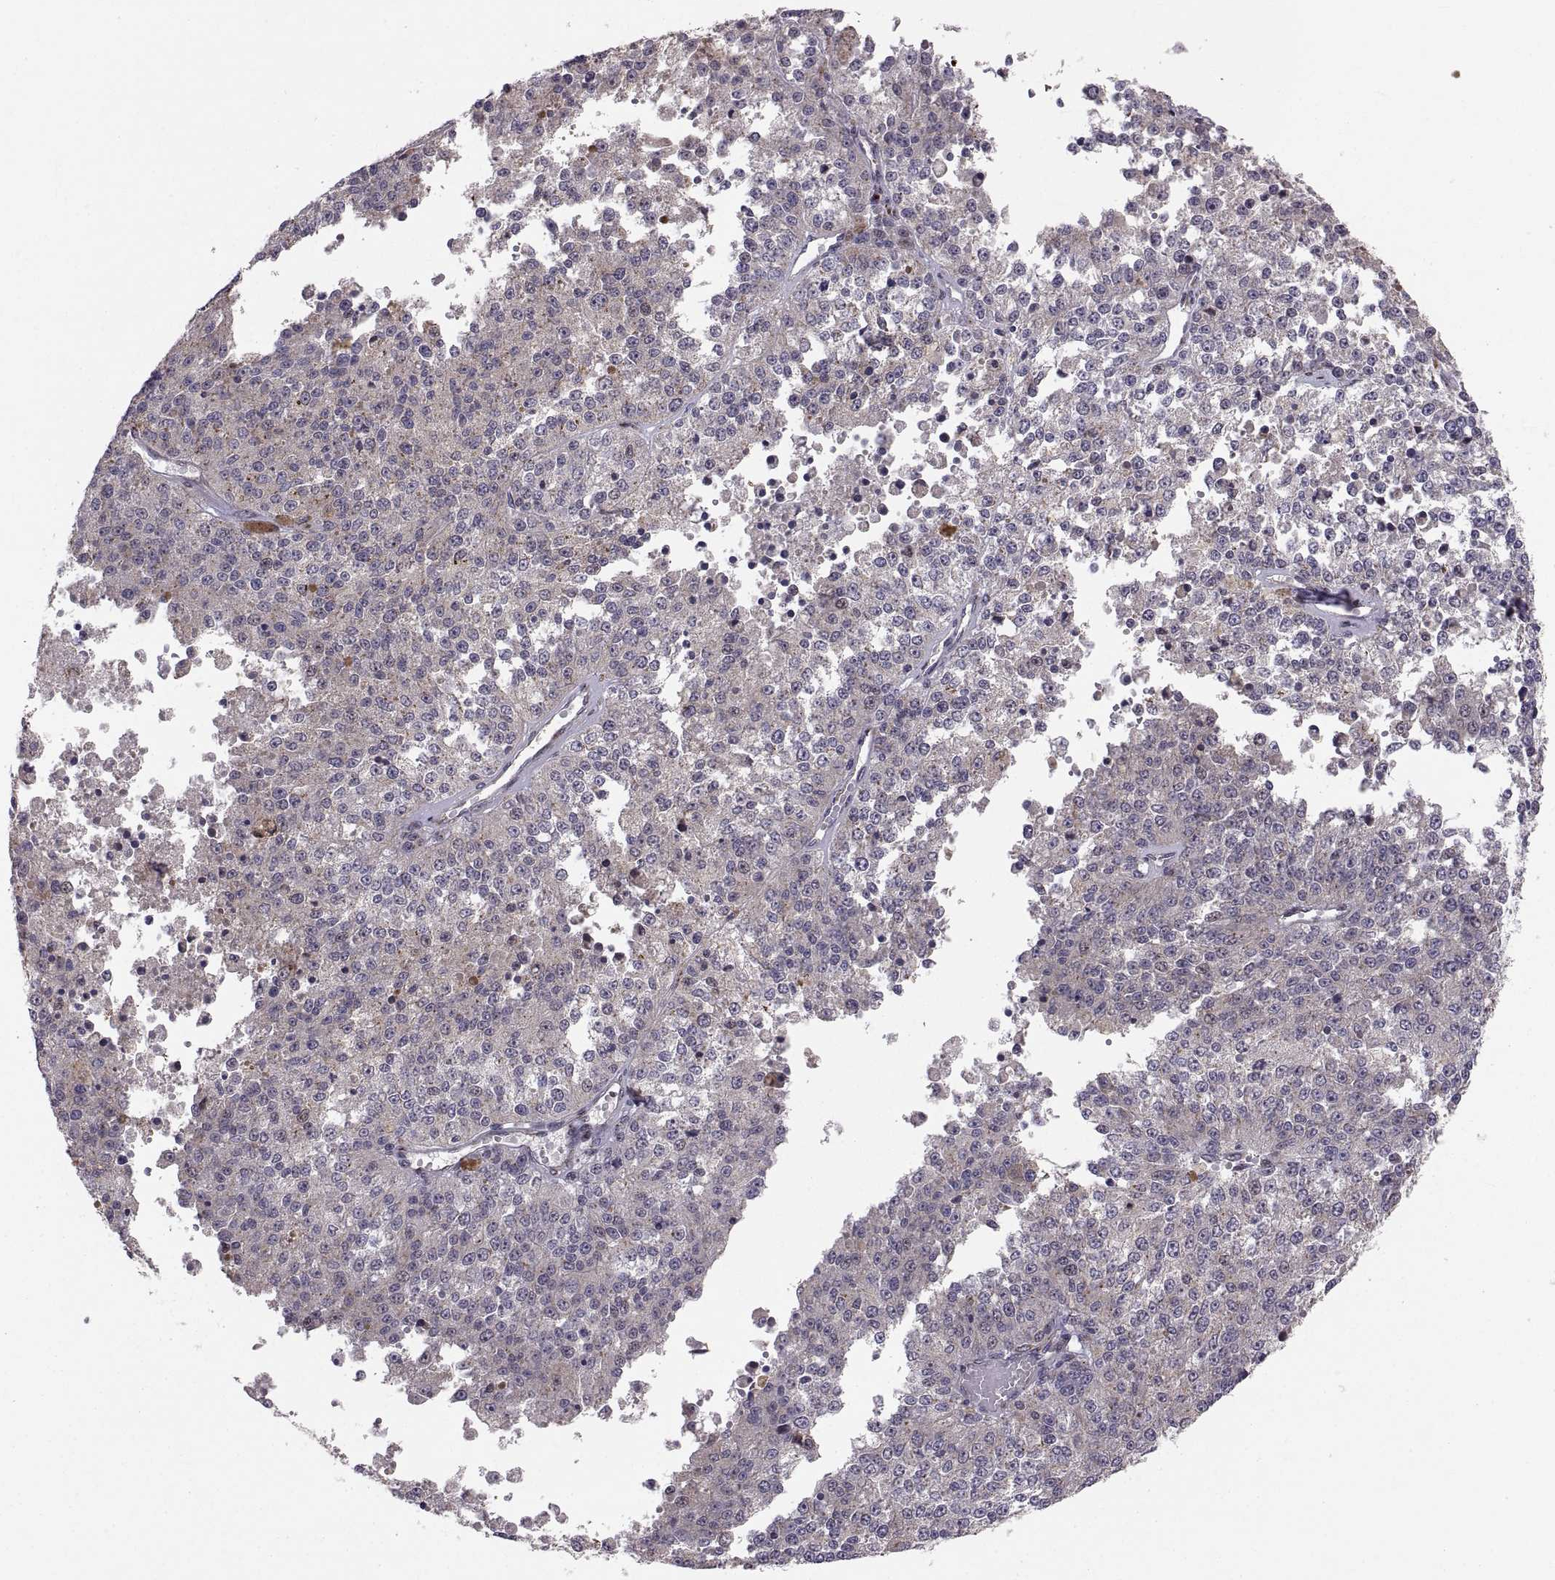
{"staining": {"intensity": "negative", "quantity": "none", "location": "none"}, "tissue": "melanoma", "cell_type": "Tumor cells", "image_type": "cancer", "snomed": [{"axis": "morphology", "description": "Malignant melanoma, Metastatic site"}, {"axis": "topography", "description": "Lymph node"}], "caption": "Immunohistochemistry photomicrograph of human melanoma stained for a protein (brown), which exhibits no staining in tumor cells.", "gene": "TESC", "patient": {"sex": "female", "age": 64}}